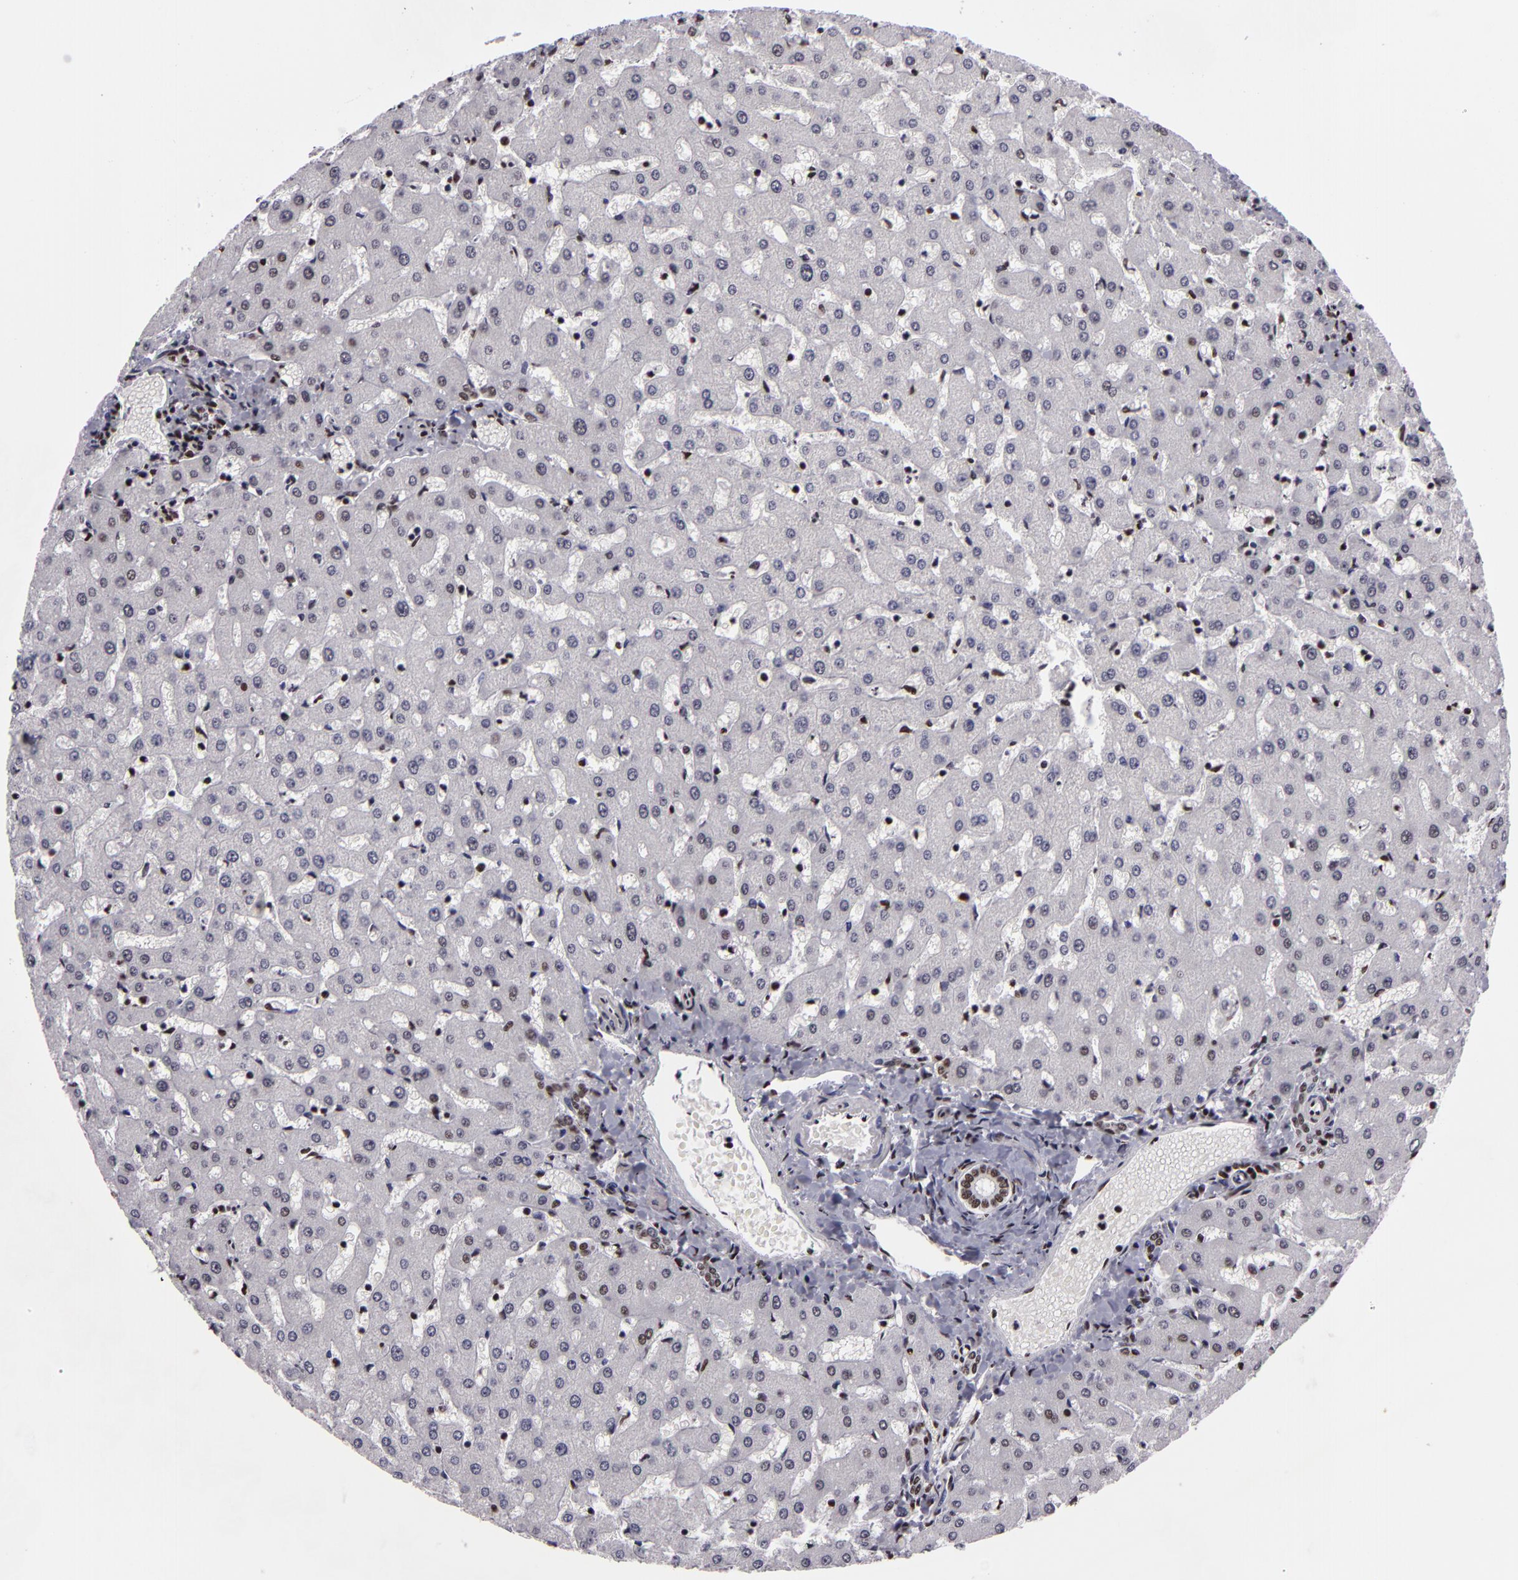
{"staining": {"intensity": "moderate", "quantity": ">75%", "location": "nuclear"}, "tissue": "liver", "cell_type": "Cholangiocytes", "image_type": "normal", "snomed": [{"axis": "morphology", "description": "Normal tissue, NOS"}, {"axis": "topography", "description": "Liver"}], "caption": "The histopathology image exhibits immunohistochemical staining of normal liver. There is moderate nuclear expression is present in about >75% of cholangiocytes. (IHC, brightfield microscopy, high magnification).", "gene": "SAFB", "patient": {"sex": "female", "age": 27}}